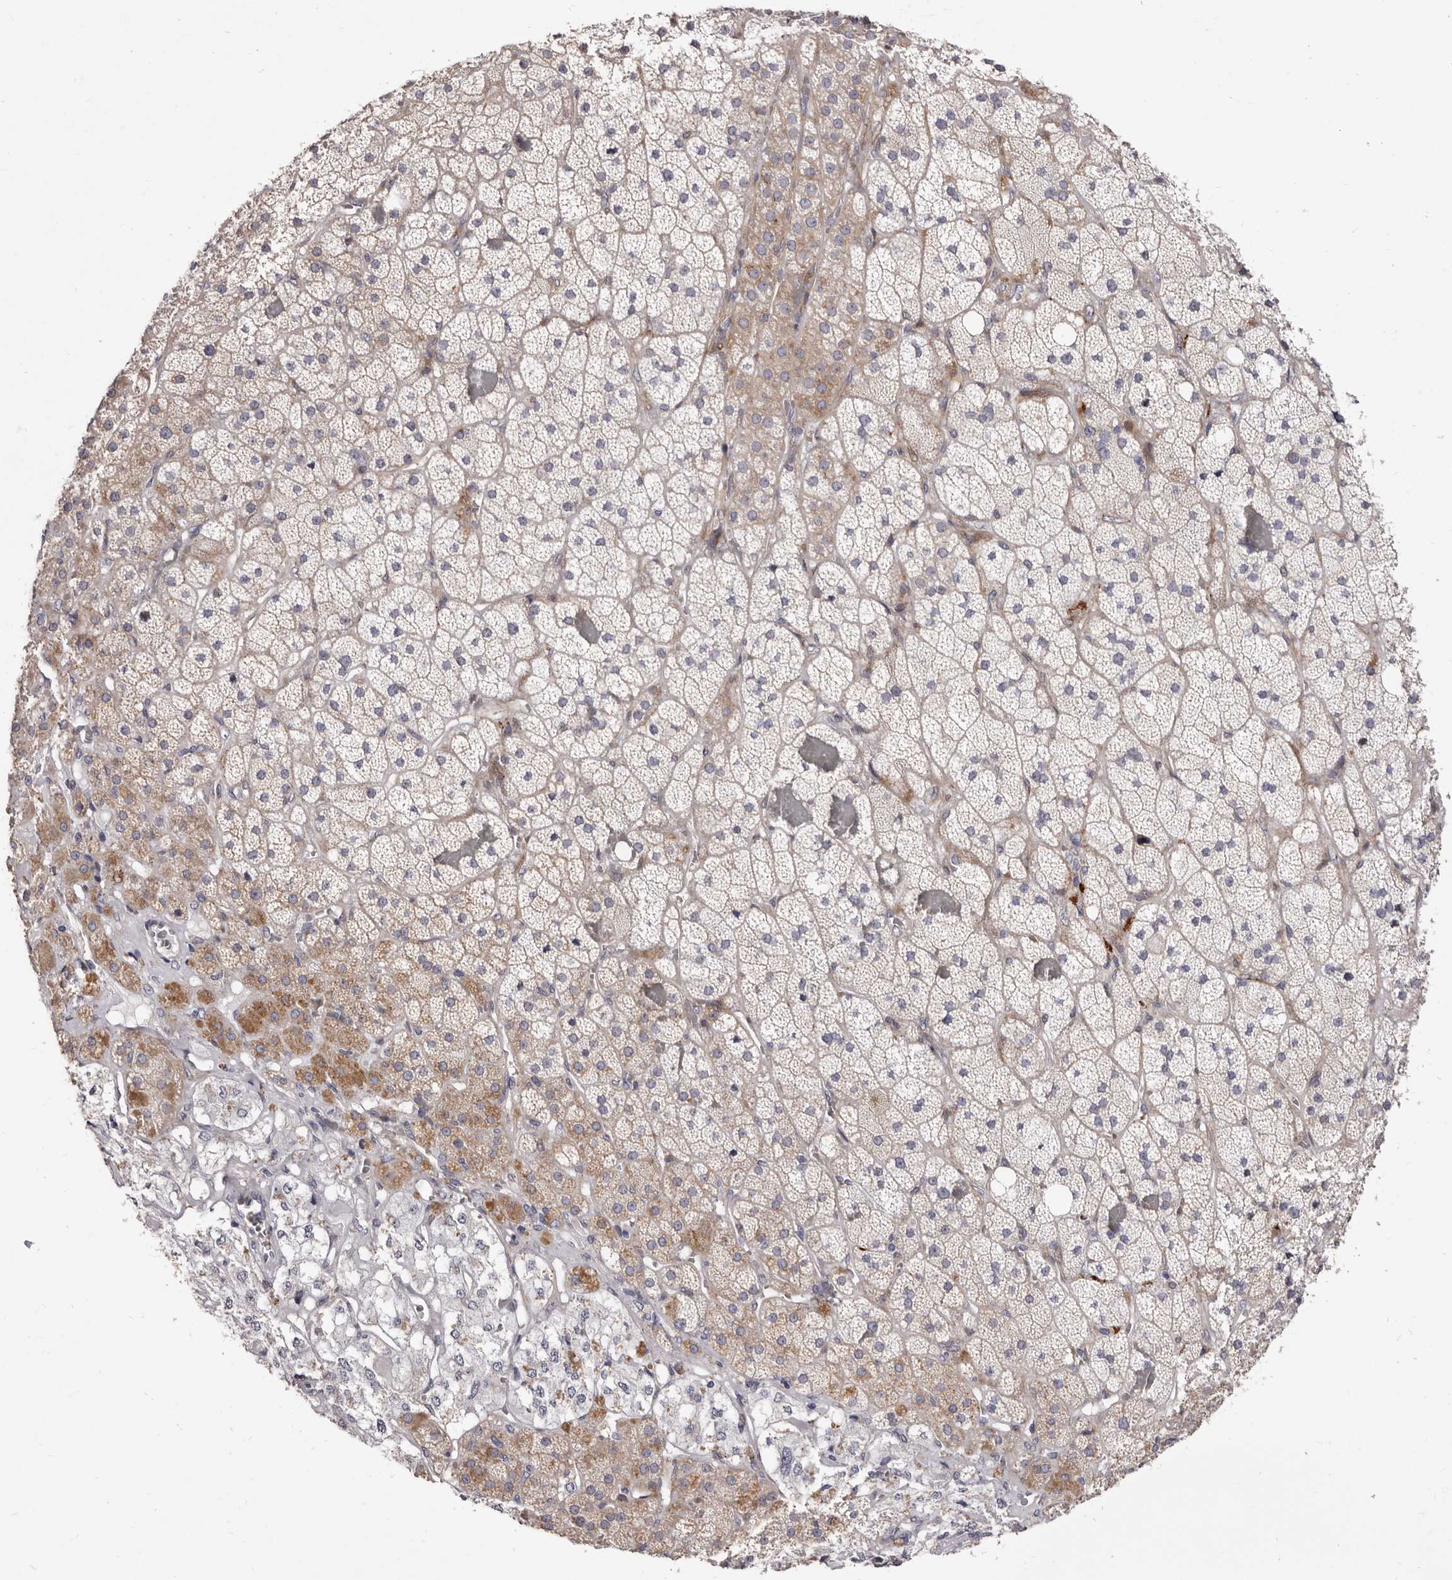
{"staining": {"intensity": "moderate", "quantity": "25%-75%", "location": "cytoplasmic/membranous"}, "tissue": "adrenal gland", "cell_type": "Glandular cells", "image_type": "normal", "snomed": [{"axis": "morphology", "description": "Normal tissue, NOS"}, {"axis": "topography", "description": "Adrenal gland"}], "caption": "A medium amount of moderate cytoplasmic/membranous staining is present in approximately 25%-75% of glandular cells in unremarkable adrenal gland.", "gene": "AIDA", "patient": {"sex": "male", "age": 57}}